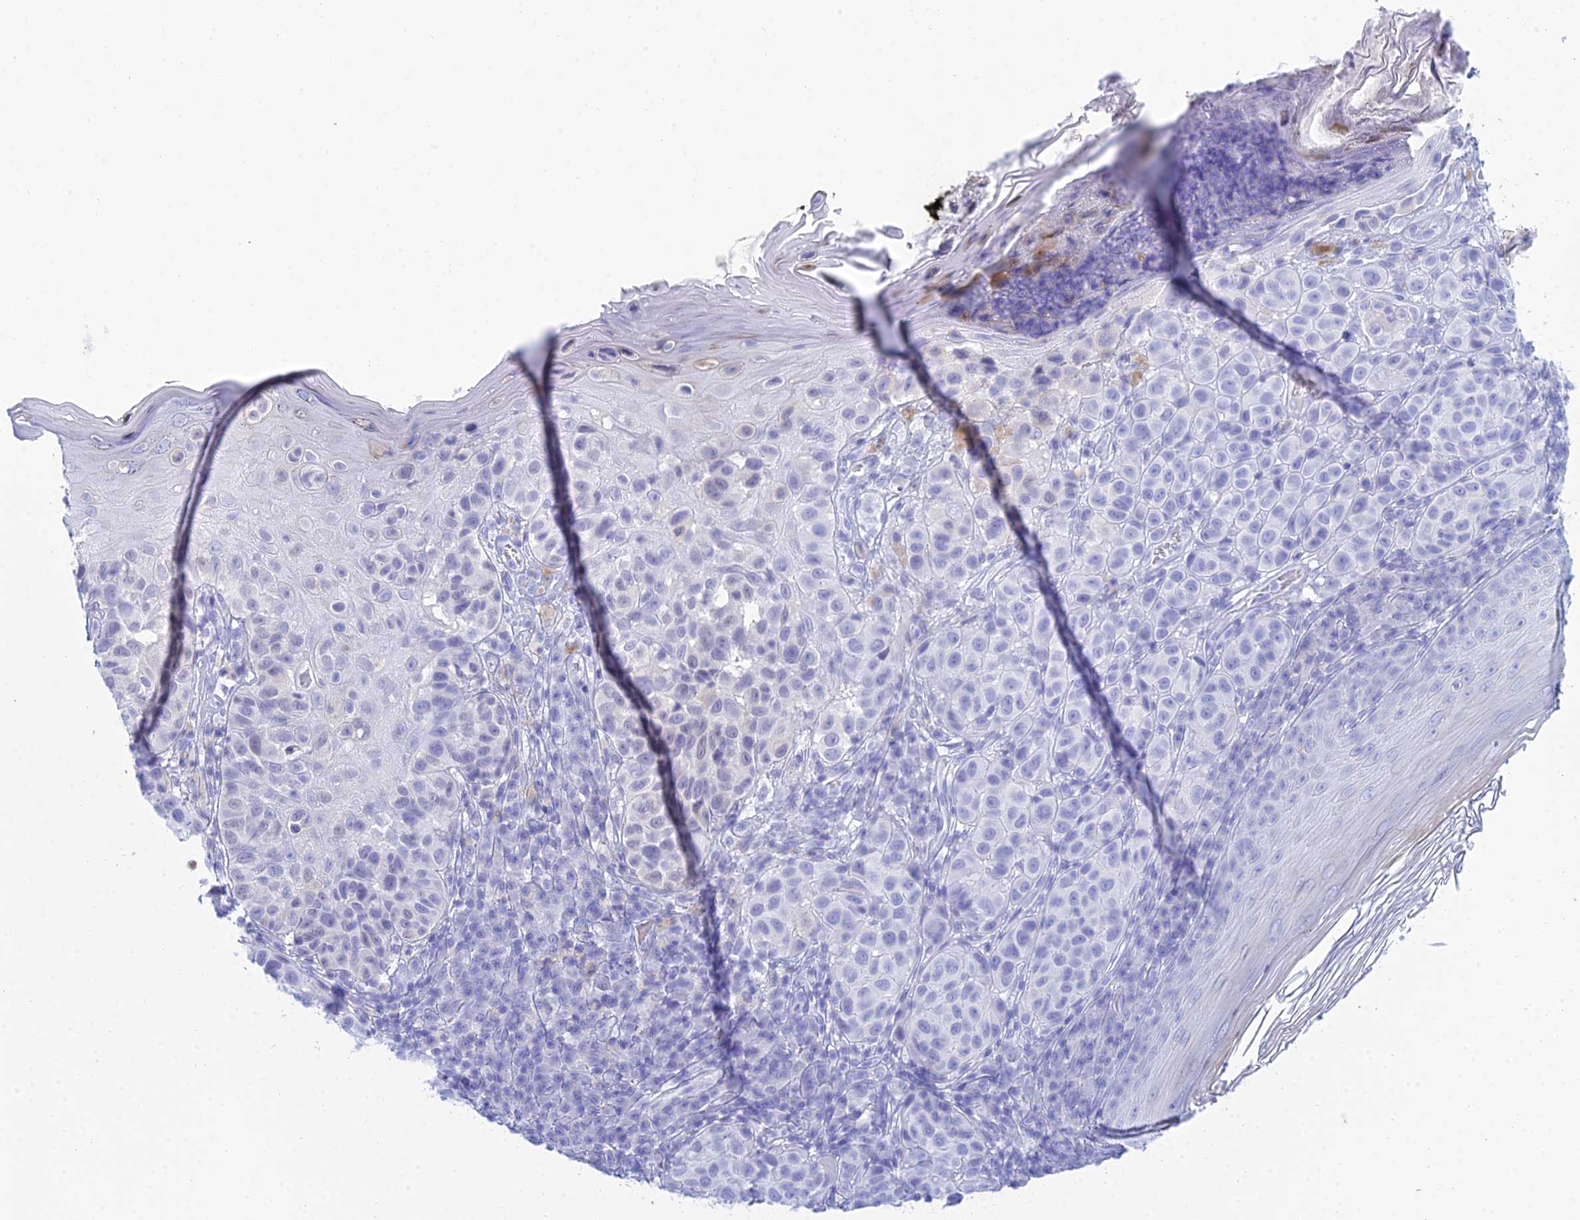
{"staining": {"intensity": "negative", "quantity": "none", "location": "none"}, "tissue": "melanoma", "cell_type": "Tumor cells", "image_type": "cancer", "snomed": [{"axis": "morphology", "description": "Malignant melanoma, NOS"}, {"axis": "topography", "description": "Skin"}], "caption": "High power microscopy micrograph of an immunohistochemistry micrograph of melanoma, revealing no significant expression in tumor cells.", "gene": "PATE4", "patient": {"sex": "male", "age": 38}}